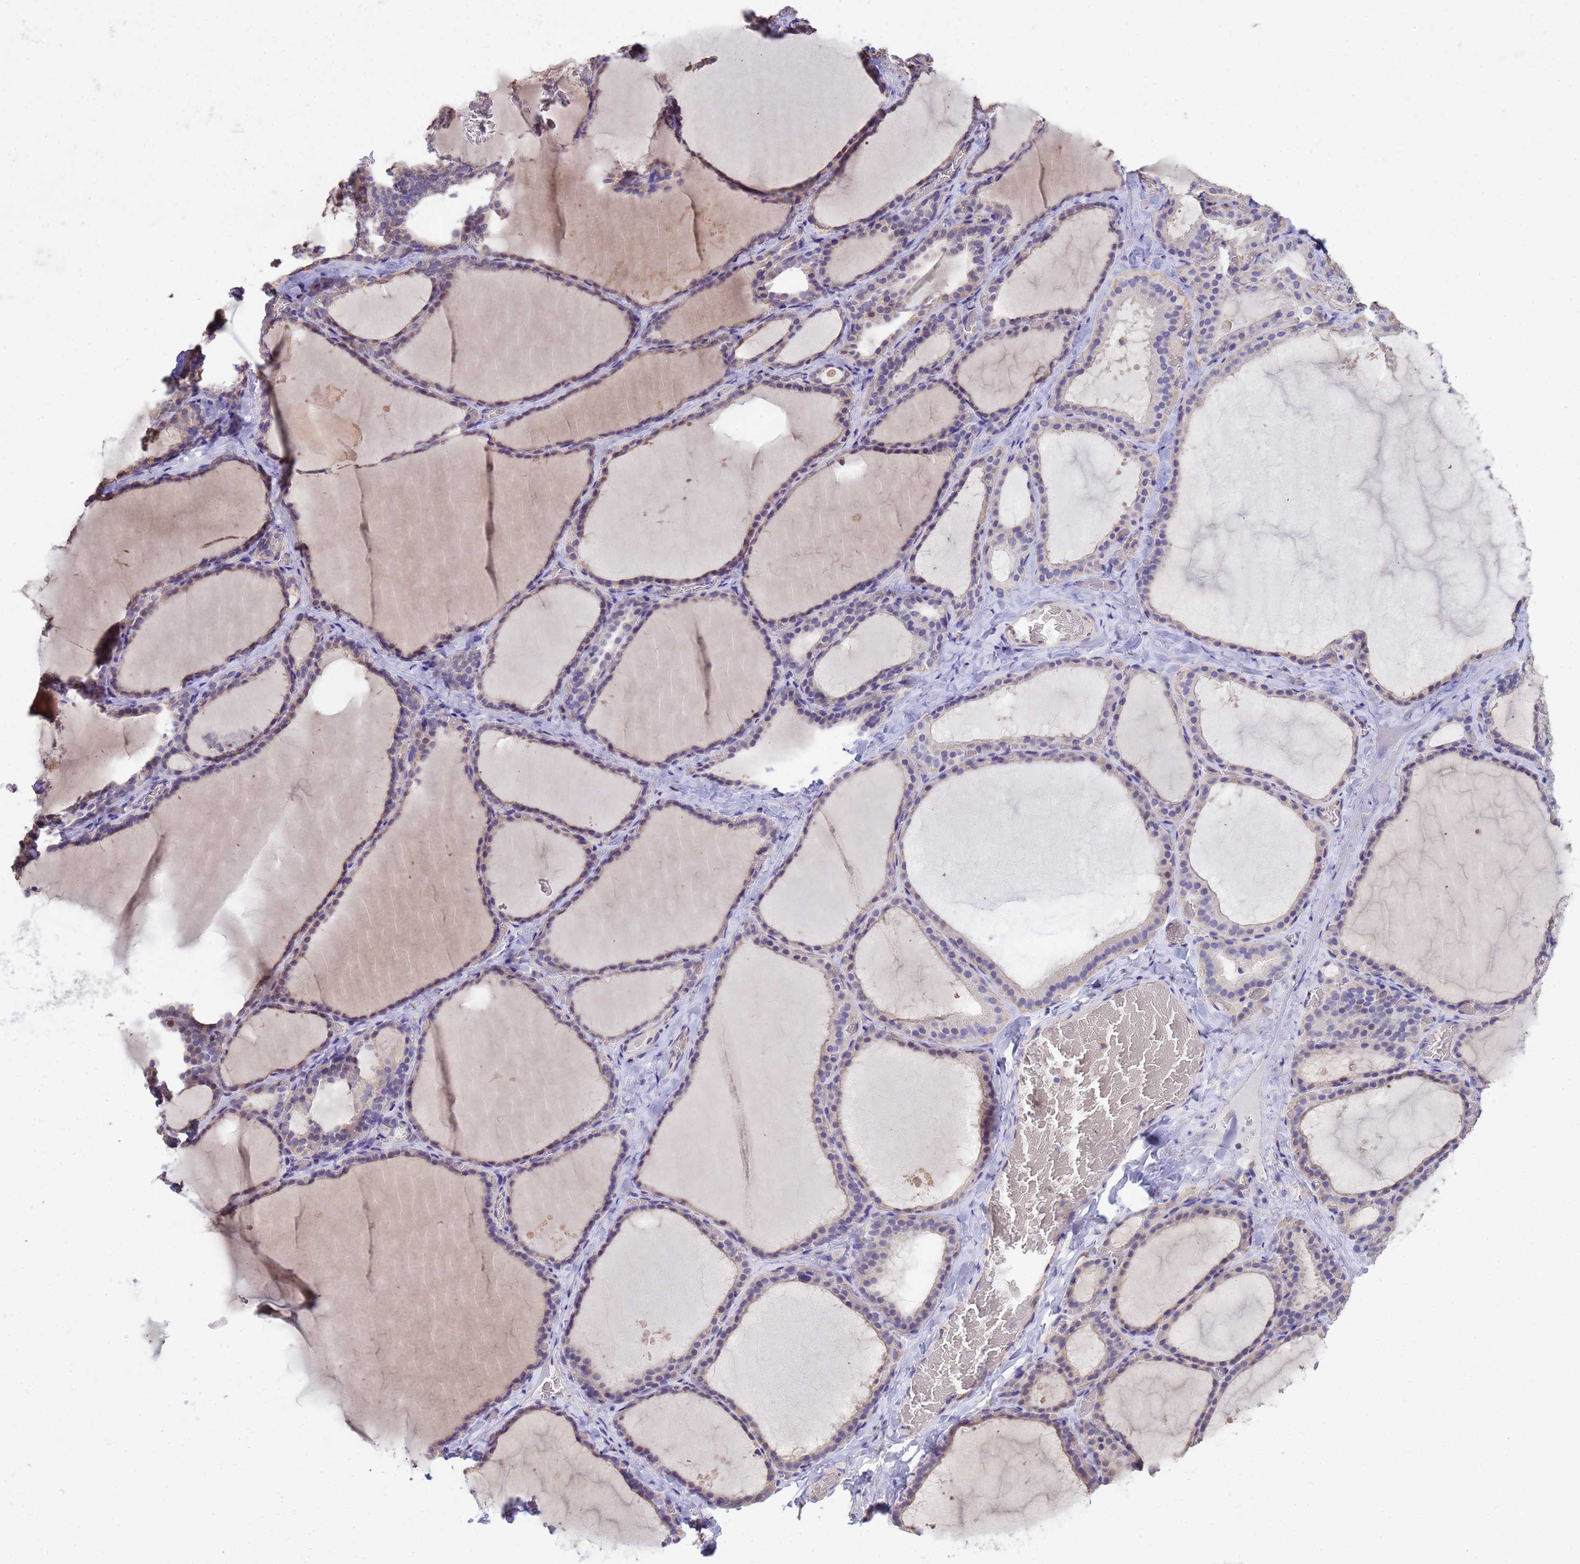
{"staining": {"intensity": "weak", "quantity": "<25%", "location": "cytoplasmic/membranous"}, "tissue": "thyroid gland", "cell_type": "Glandular cells", "image_type": "normal", "snomed": [{"axis": "morphology", "description": "Normal tissue, NOS"}, {"axis": "topography", "description": "Thyroid gland"}], "caption": "DAB (3,3'-diaminobenzidine) immunohistochemical staining of normal human thyroid gland shows no significant positivity in glandular cells.", "gene": "TCEAL3", "patient": {"sex": "female", "age": 39}}